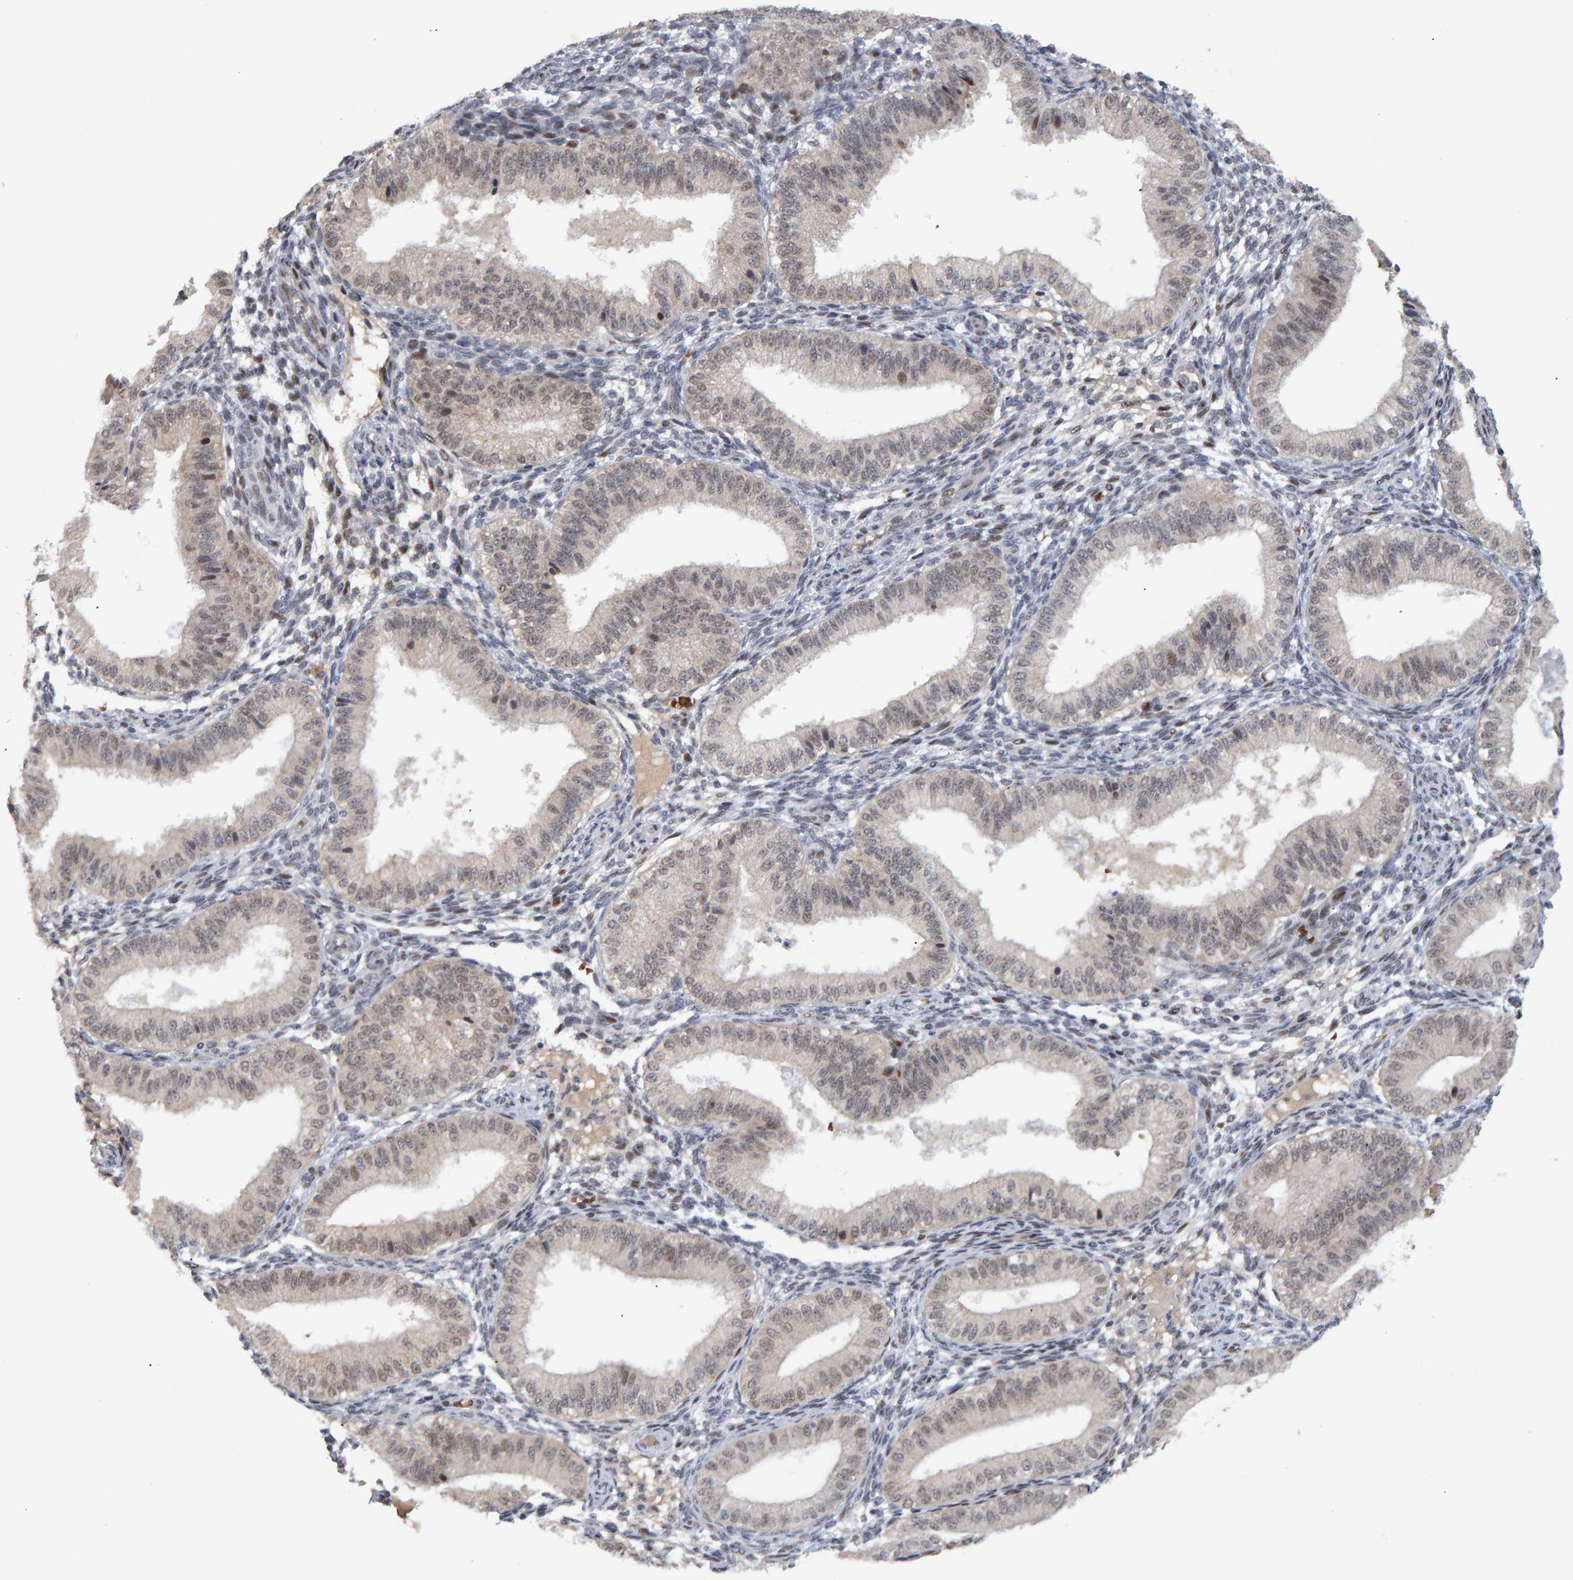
{"staining": {"intensity": "negative", "quantity": "none", "location": "none"}, "tissue": "endometrium", "cell_type": "Cells in endometrial stroma", "image_type": "normal", "snomed": [{"axis": "morphology", "description": "Normal tissue, NOS"}, {"axis": "topography", "description": "Endometrium"}], "caption": "This is a micrograph of immunohistochemistry (IHC) staining of unremarkable endometrium, which shows no staining in cells in endometrial stroma. Brightfield microscopy of immunohistochemistry stained with DAB (3,3'-diaminobenzidine) (brown) and hematoxylin (blue), captured at high magnification.", "gene": "ESRP1", "patient": {"sex": "female", "age": 39}}